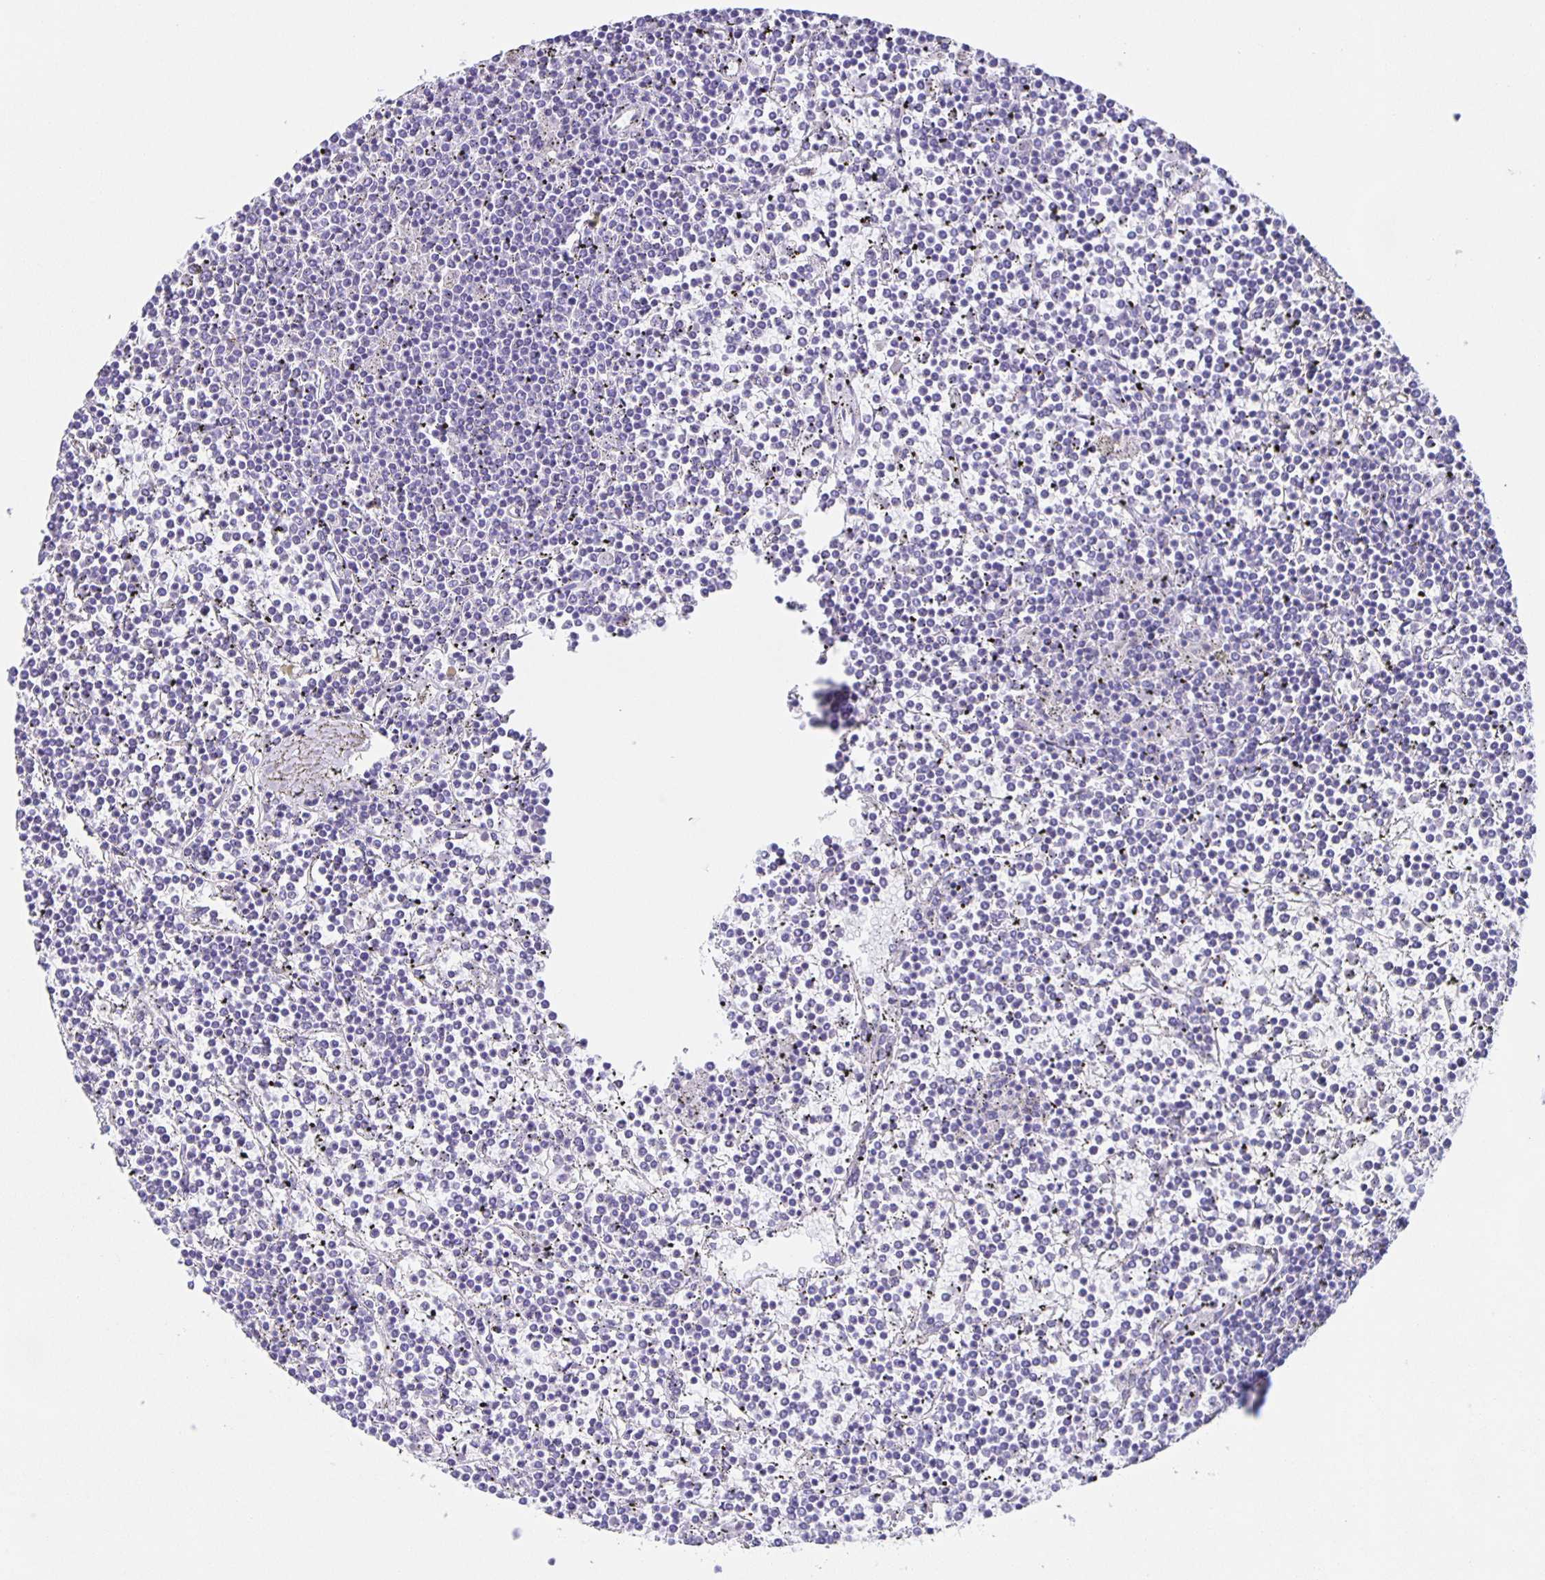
{"staining": {"intensity": "negative", "quantity": "none", "location": "none"}, "tissue": "lymphoma", "cell_type": "Tumor cells", "image_type": "cancer", "snomed": [{"axis": "morphology", "description": "Malignant lymphoma, non-Hodgkin's type, Low grade"}, {"axis": "topography", "description": "Spleen"}], "caption": "Protein analysis of lymphoma shows no significant expression in tumor cells.", "gene": "GUCA2A", "patient": {"sex": "female", "age": 19}}